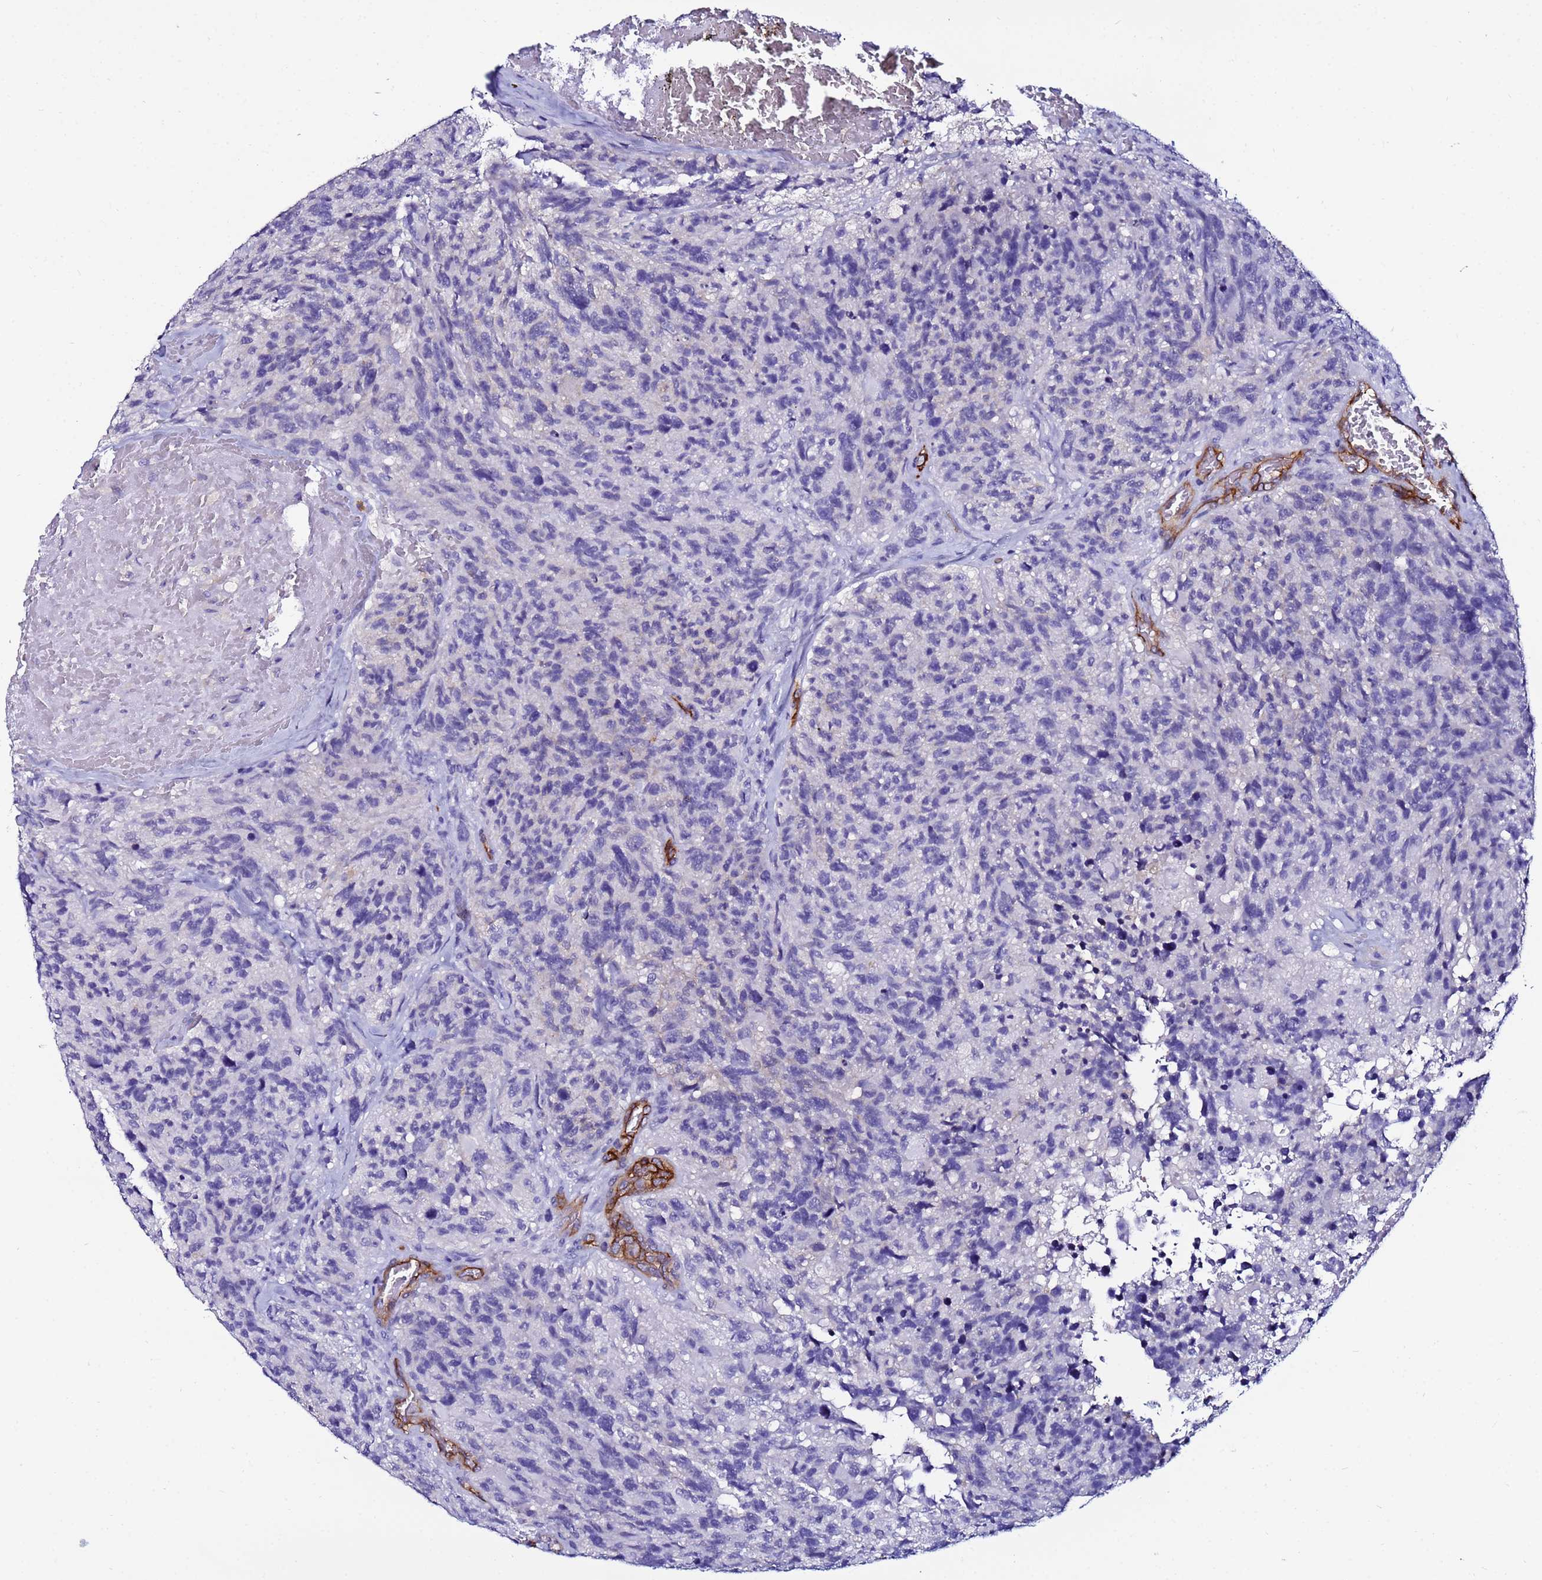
{"staining": {"intensity": "negative", "quantity": "none", "location": "none"}, "tissue": "glioma", "cell_type": "Tumor cells", "image_type": "cancer", "snomed": [{"axis": "morphology", "description": "Glioma, malignant, High grade"}, {"axis": "topography", "description": "Brain"}], "caption": "The image demonstrates no staining of tumor cells in malignant glioma (high-grade).", "gene": "DEFB104A", "patient": {"sex": "male", "age": 69}}